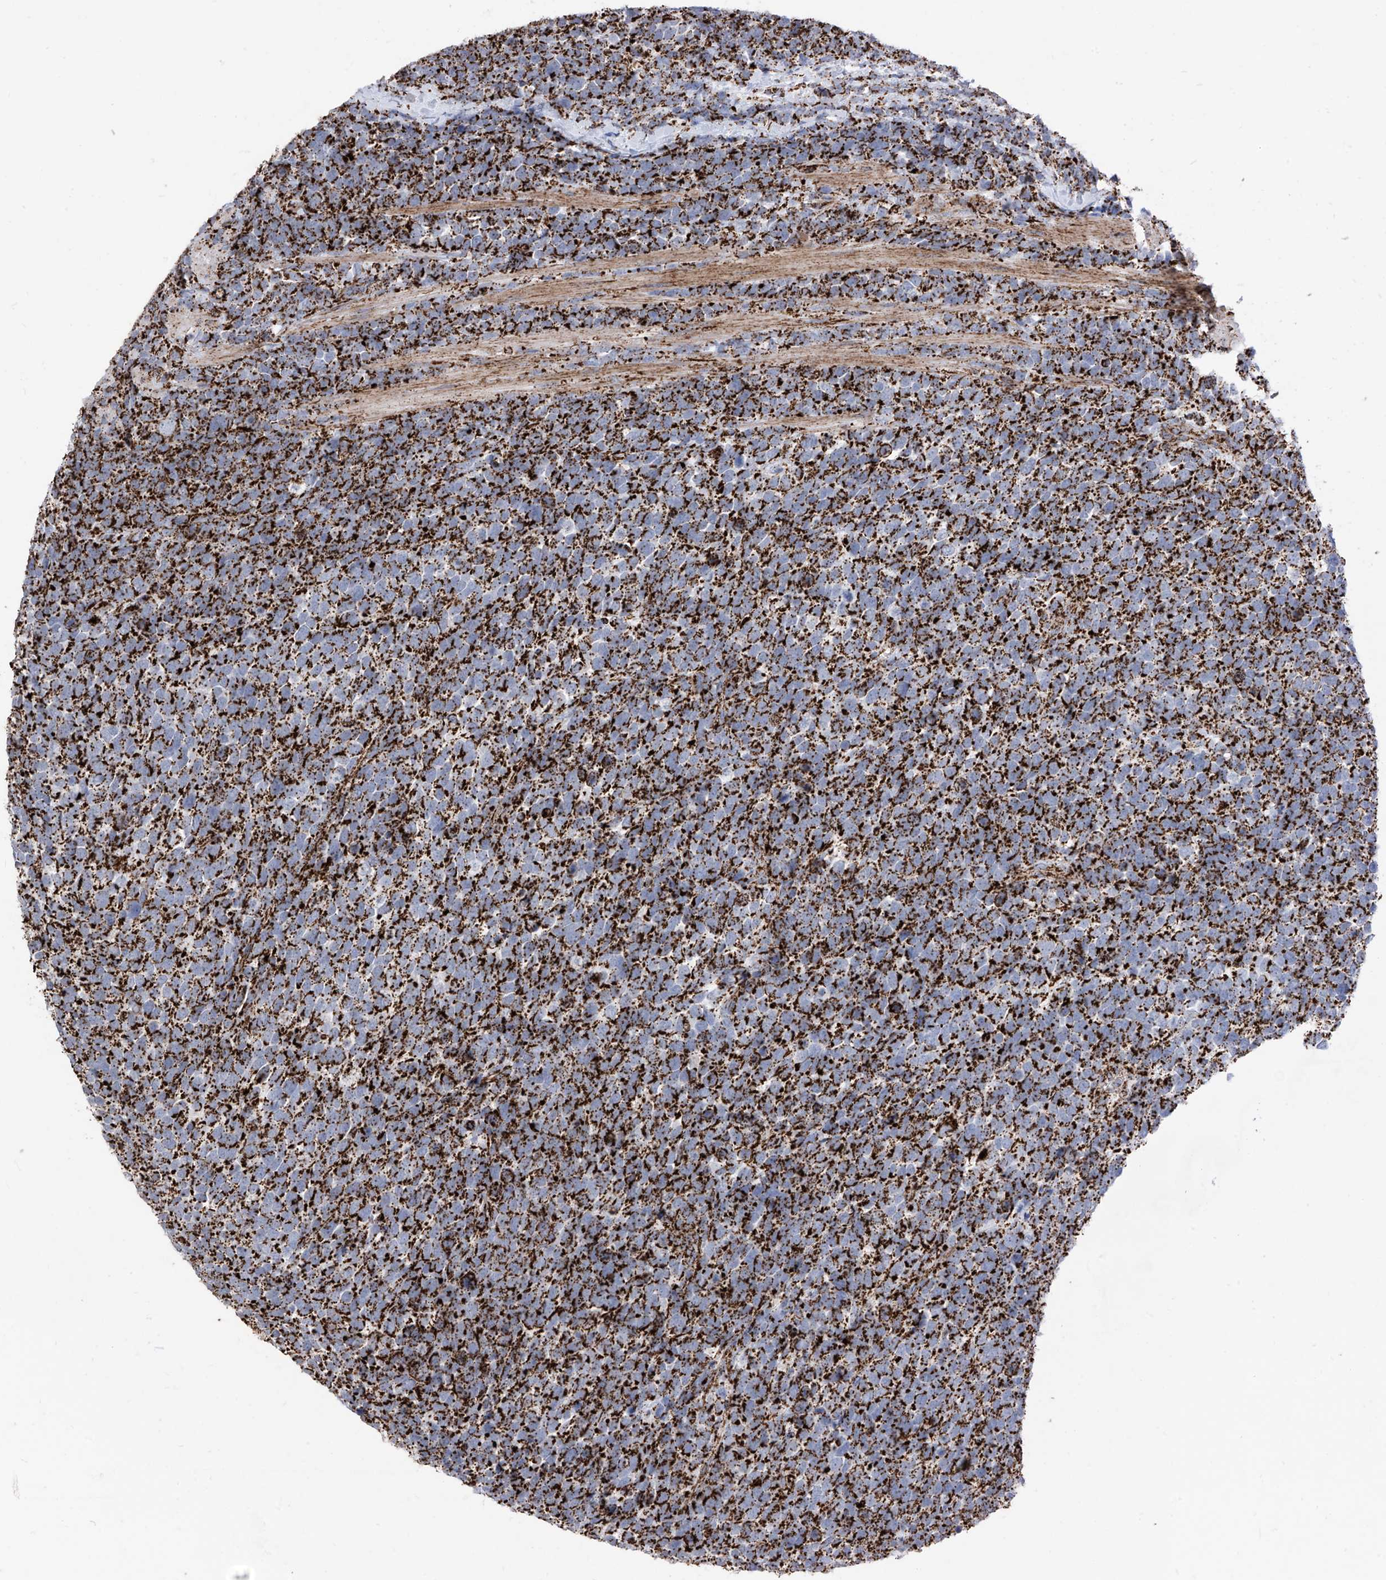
{"staining": {"intensity": "strong", "quantity": ">75%", "location": "cytoplasmic/membranous"}, "tissue": "urothelial cancer", "cell_type": "Tumor cells", "image_type": "cancer", "snomed": [{"axis": "morphology", "description": "Urothelial carcinoma, High grade"}, {"axis": "topography", "description": "Urinary bladder"}], "caption": "Tumor cells demonstrate strong cytoplasmic/membranous staining in about >75% of cells in urothelial carcinoma (high-grade).", "gene": "COX5B", "patient": {"sex": "female", "age": 82}}